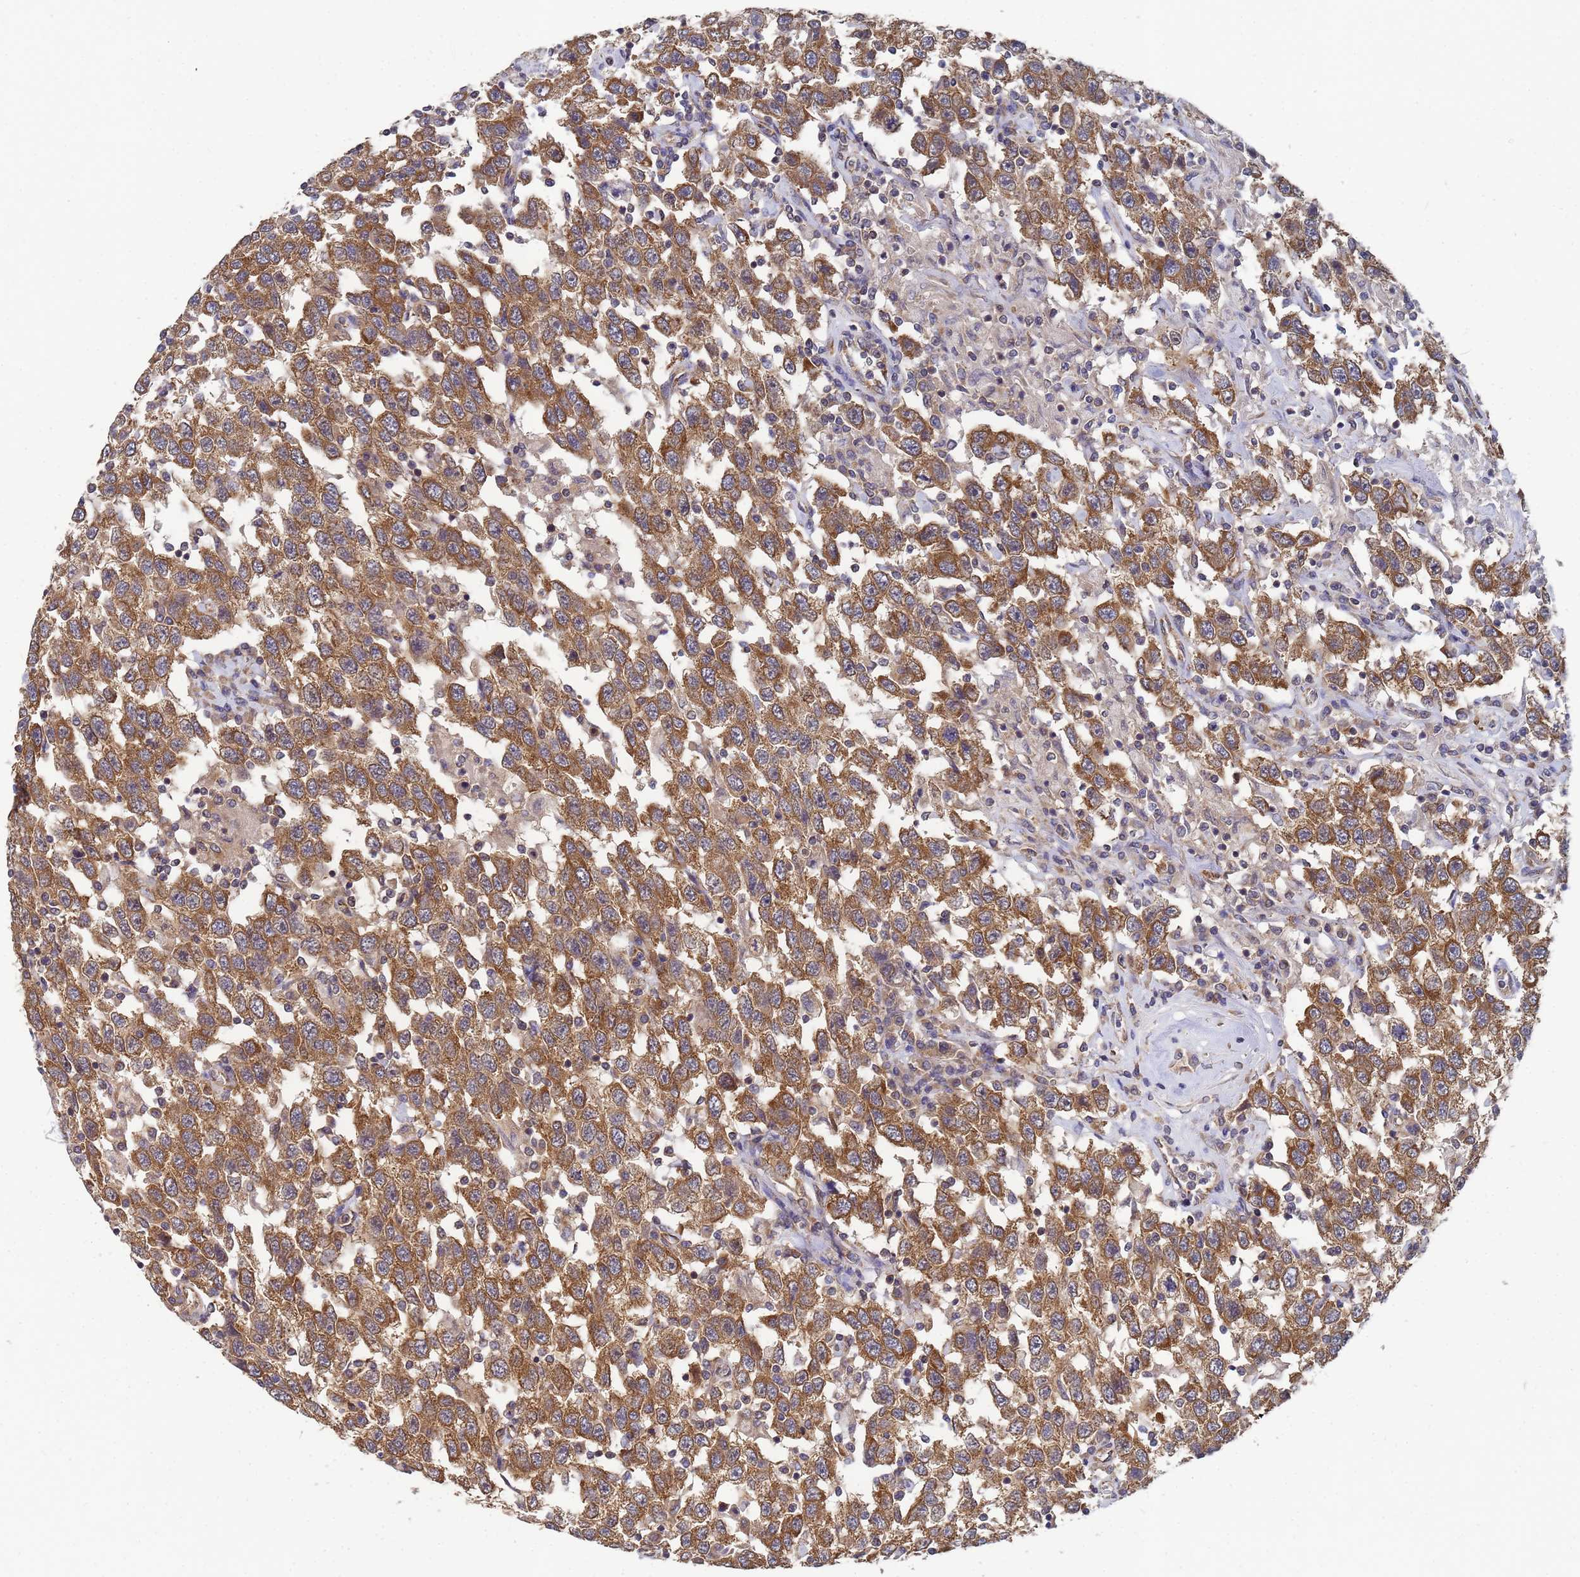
{"staining": {"intensity": "moderate", "quantity": ">75%", "location": "cytoplasmic/membranous"}, "tissue": "testis cancer", "cell_type": "Tumor cells", "image_type": "cancer", "snomed": [{"axis": "morphology", "description": "Seminoma, NOS"}, {"axis": "topography", "description": "Testis"}], "caption": "Testis seminoma stained with immunohistochemistry (IHC) reveals moderate cytoplasmic/membranous staining in about >75% of tumor cells.", "gene": "ALS2CL", "patient": {"sex": "male", "age": 41}}